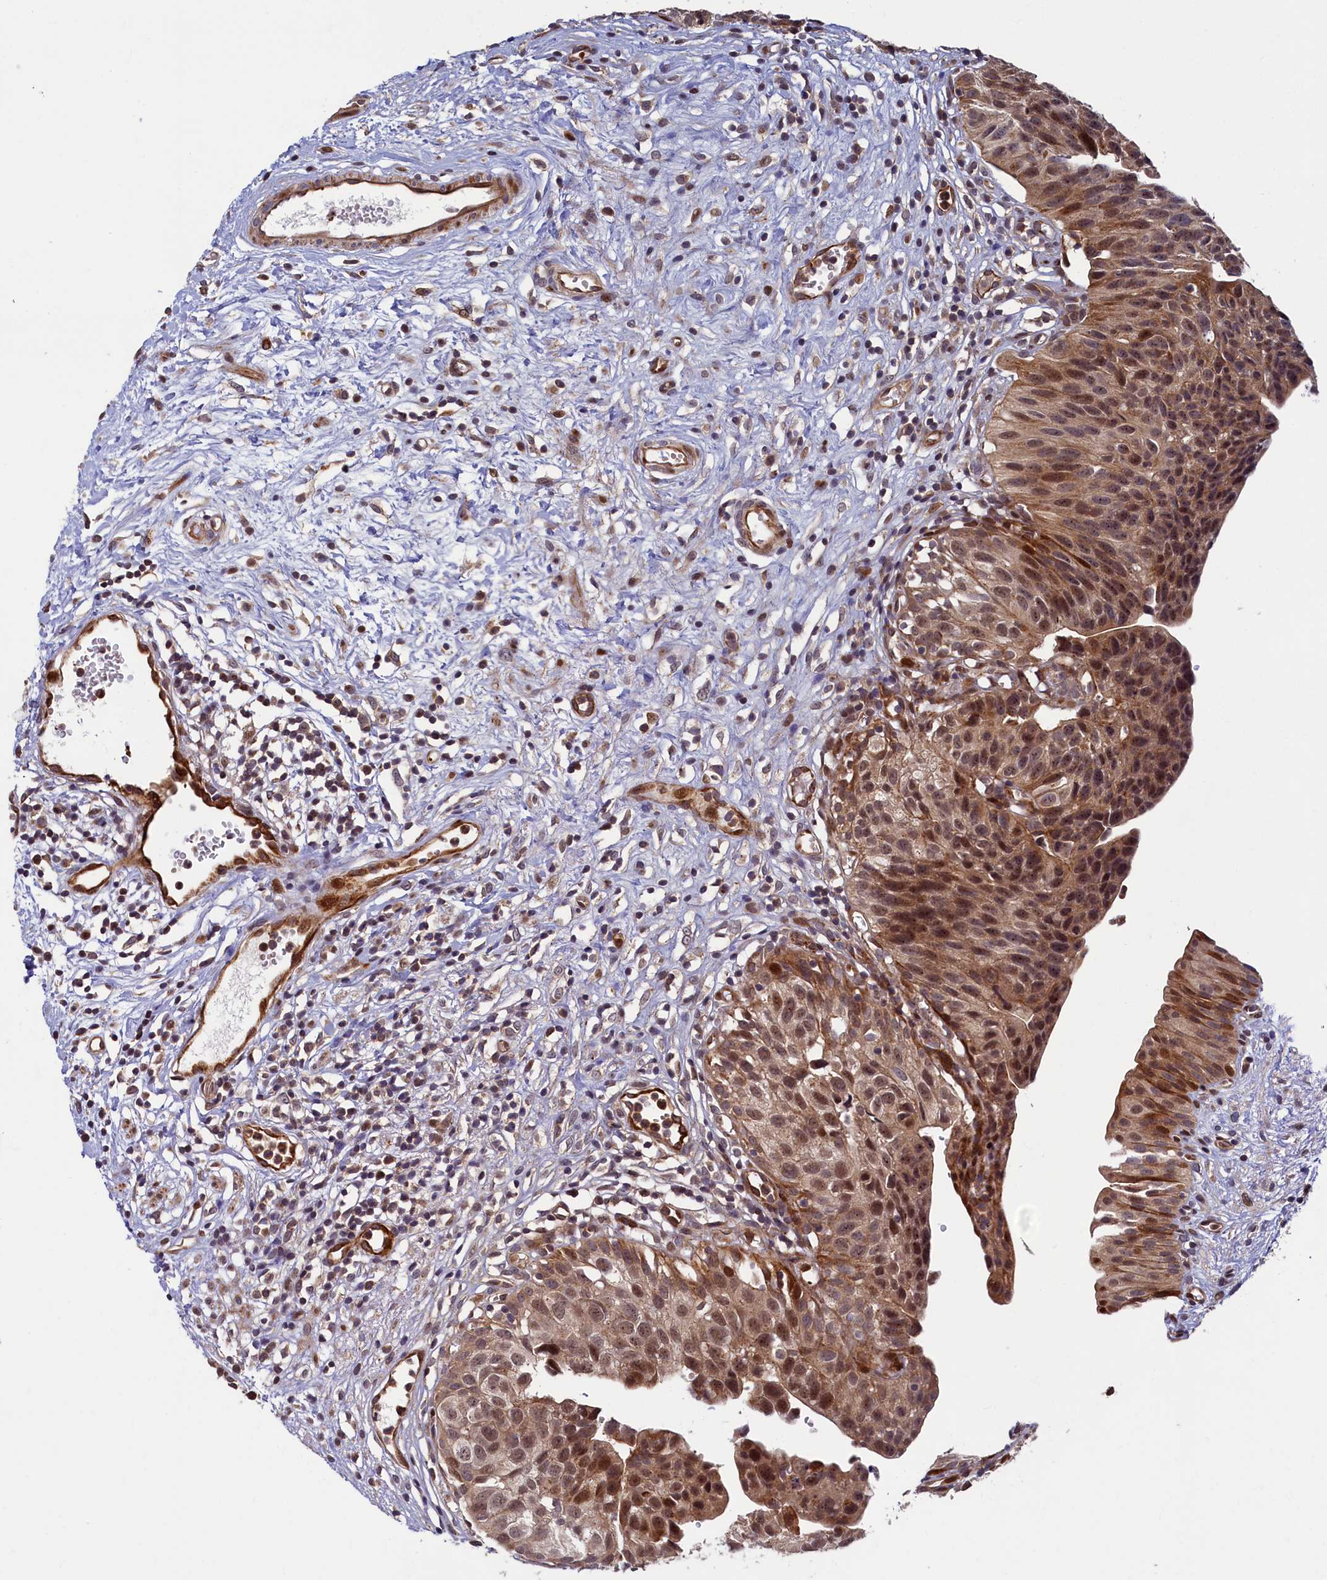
{"staining": {"intensity": "moderate", "quantity": ">75%", "location": "cytoplasmic/membranous,nuclear"}, "tissue": "urinary bladder", "cell_type": "Urothelial cells", "image_type": "normal", "snomed": [{"axis": "morphology", "description": "Normal tissue, NOS"}, {"axis": "topography", "description": "Urinary bladder"}], "caption": "A medium amount of moderate cytoplasmic/membranous,nuclear positivity is present in approximately >75% of urothelial cells in unremarkable urinary bladder. (DAB (3,3'-diaminobenzidine) IHC, brown staining for protein, blue staining for nuclei).", "gene": "PIK3C3", "patient": {"sex": "male", "age": 51}}